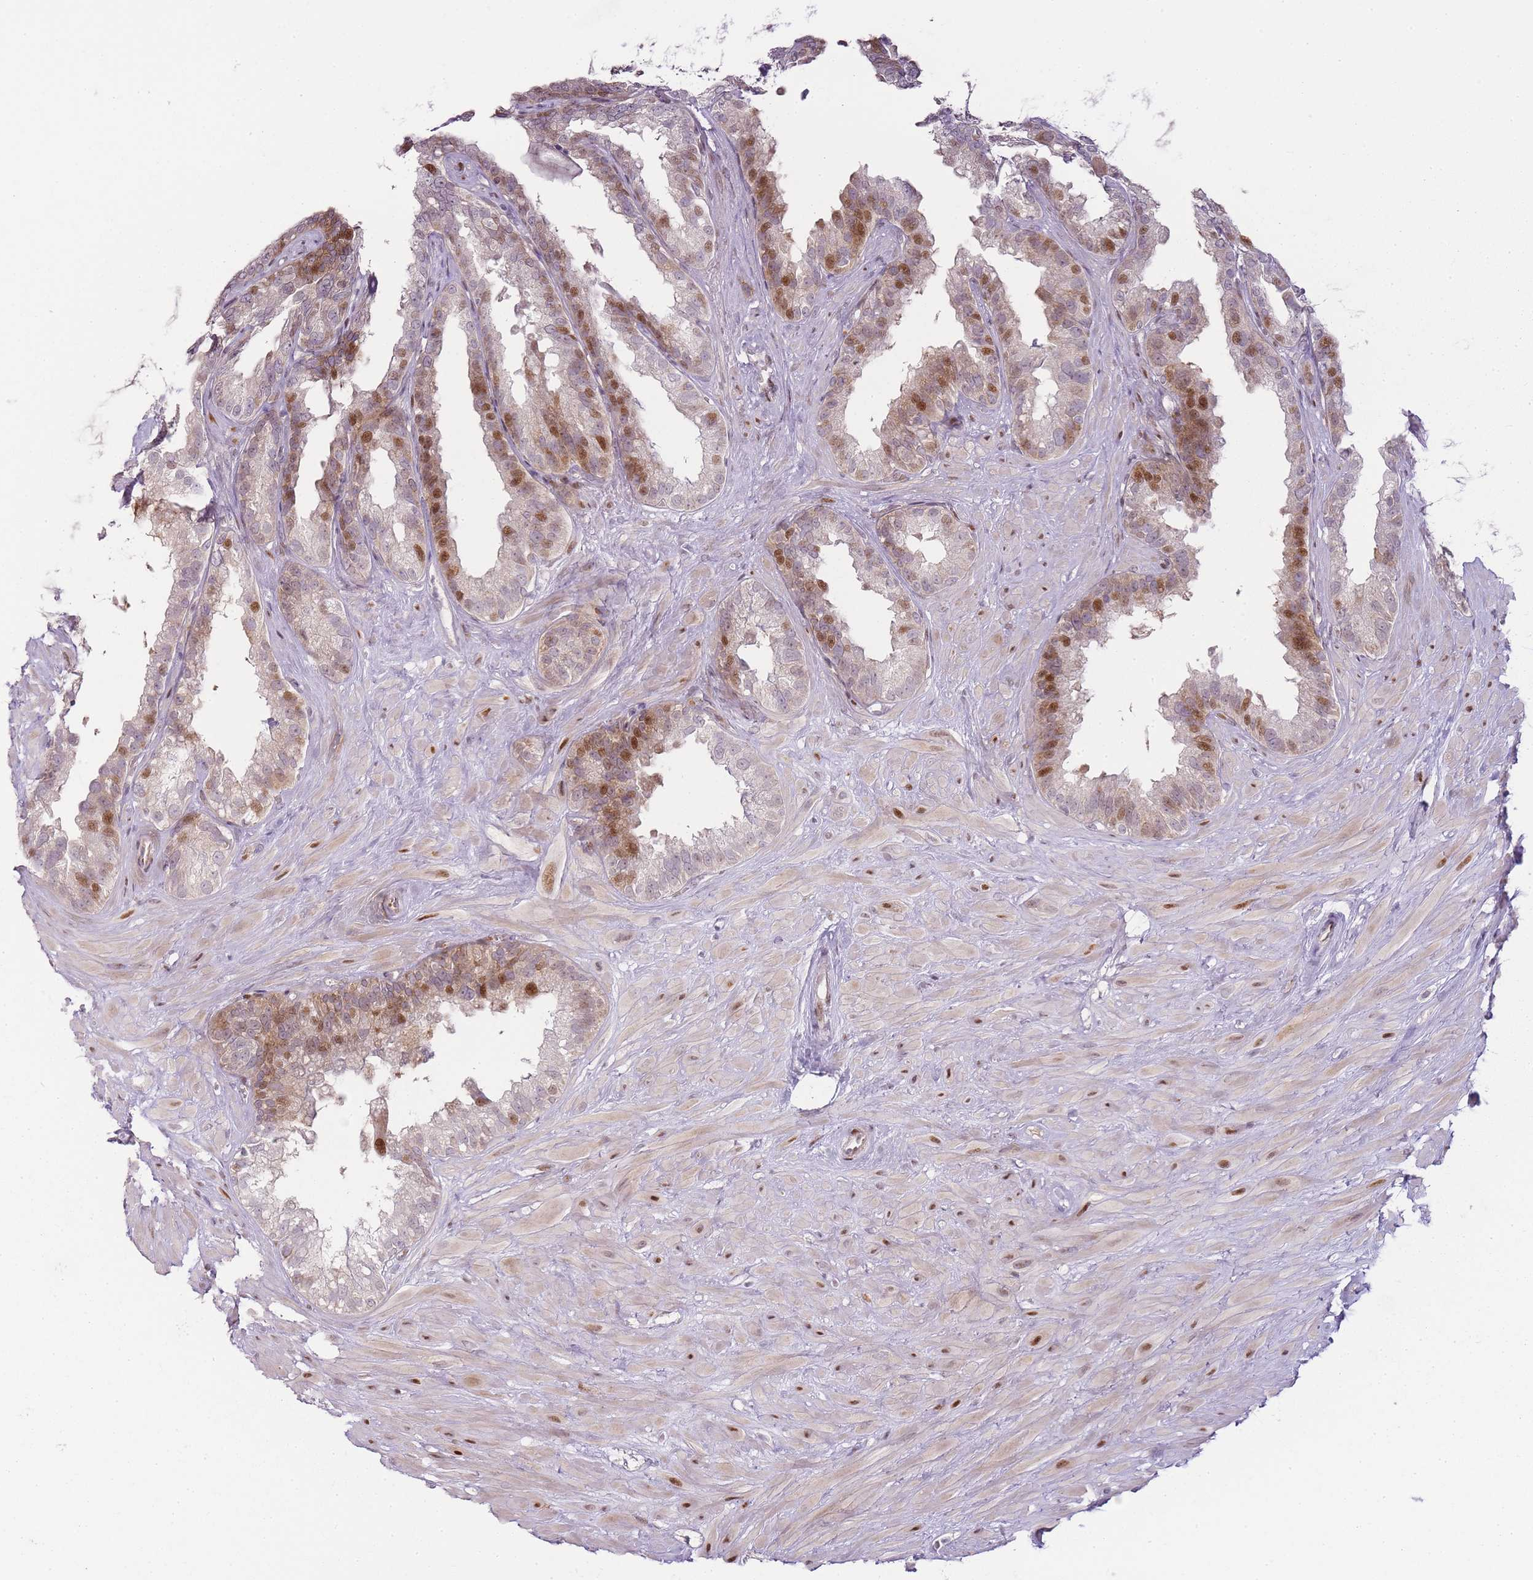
{"staining": {"intensity": "moderate", "quantity": "25%-75%", "location": "nuclear"}, "tissue": "seminal vesicle", "cell_type": "Glandular cells", "image_type": "normal", "snomed": [{"axis": "morphology", "description": "Normal tissue, NOS"}, {"axis": "topography", "description": "Seminal veicle"}], "caption": "Immunohistochemical staining of unremarkable human seminal vesicle exhibits moderate nuclear protein staining in approximately 25%-75% of glandular cells. (IHC, brightfield microscopy, high magnification).", "gene": "OGG1", "patient": {"sex": "male", "age": 80}}